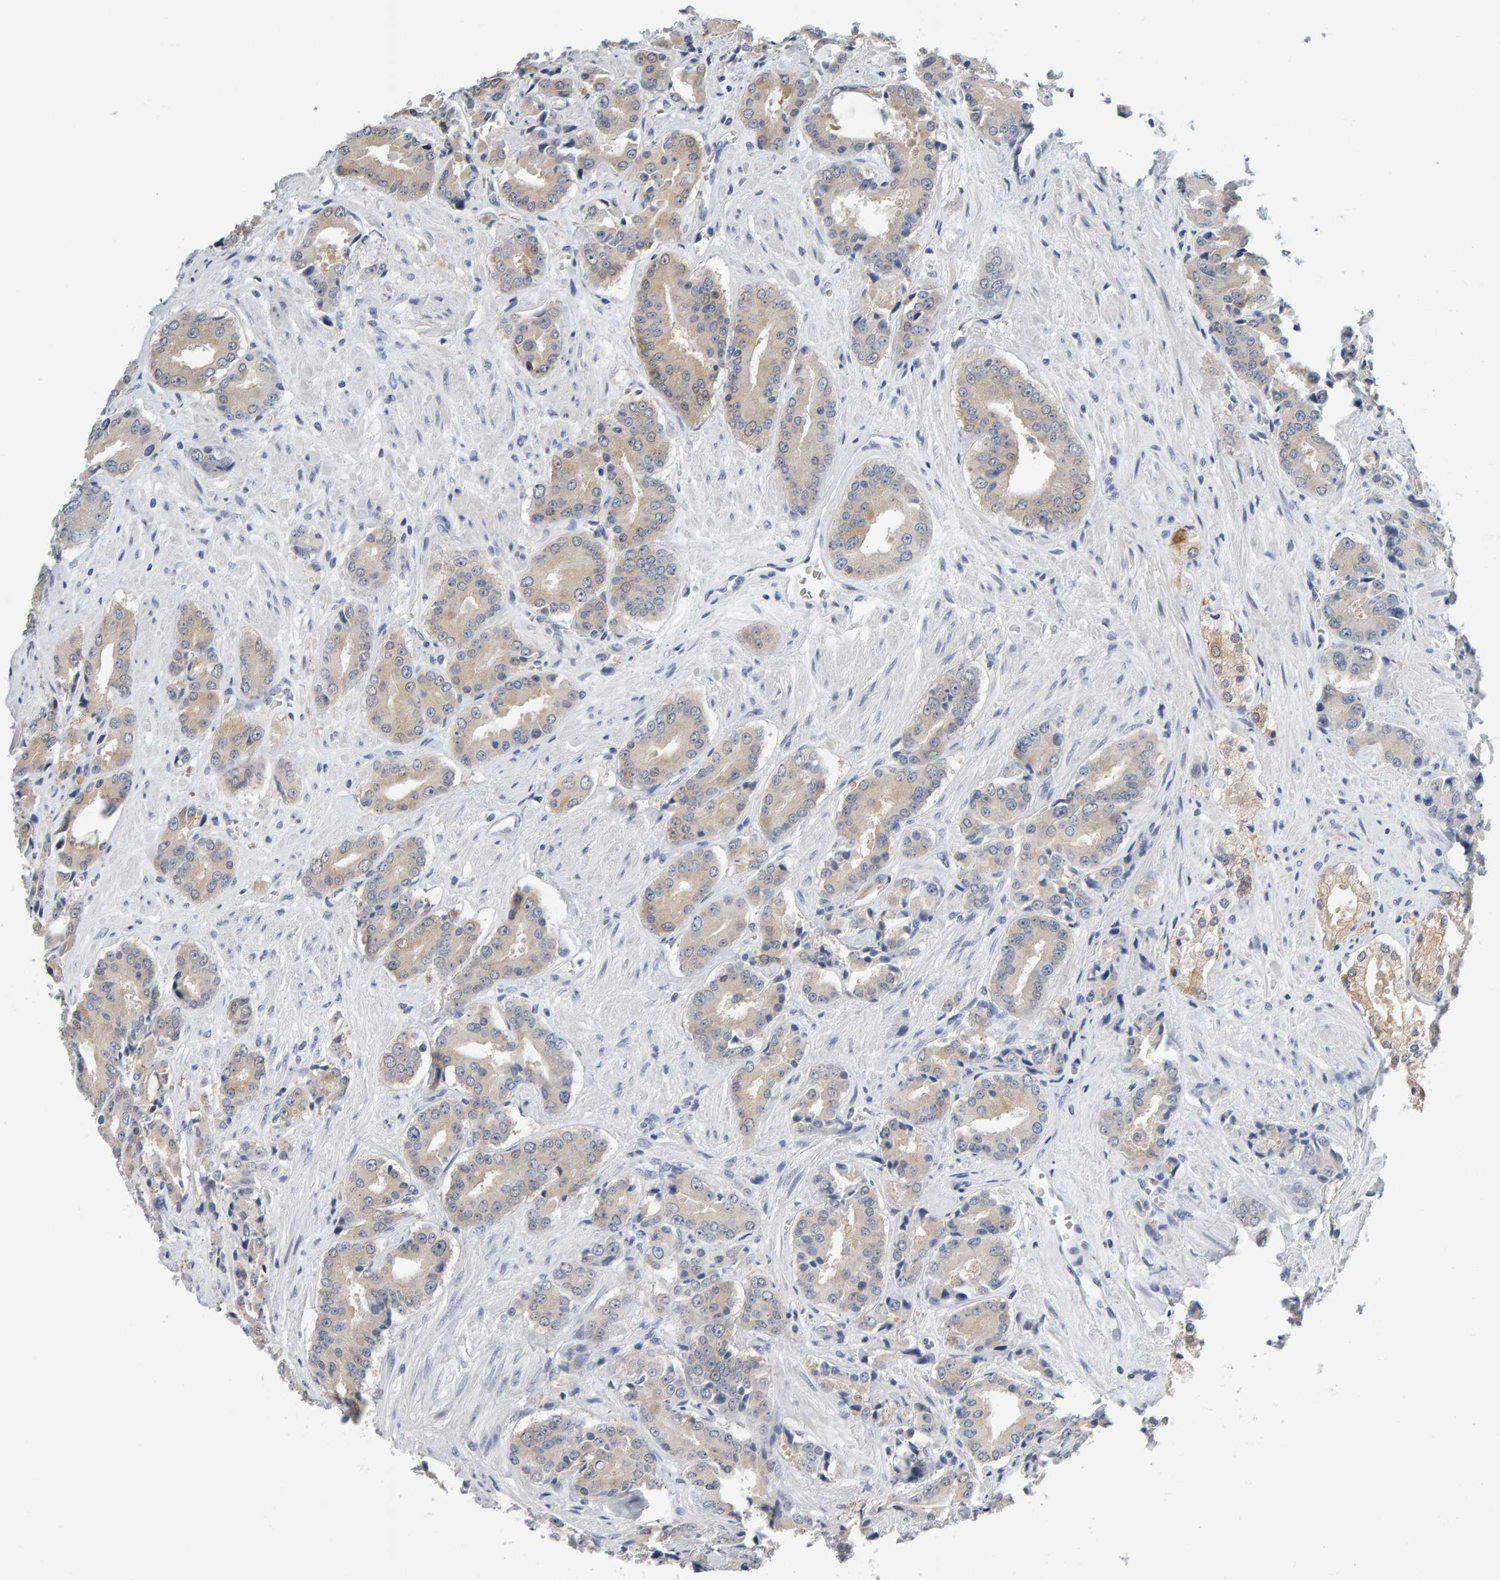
{"staining": {"intensity": "weak", "quantity": "25%-75%", "location": "cytoplasmic/membranous"}, "tissue": "prostate cancer", "cell_type": "Tumor cells", "image_type": "cancer", "snomed": [{"axis": "morphology", "description": "Adenocarcinoma, High grade"}, {"axis": "topography", "description": "Prostate"}], "caption": "Protein expression analysis of prostate cancer (adenocarcinoma (high-grade)) demonstrates weak cytoplasmic/membranous positivity in about 25%-75% of tumor cells.", "gene": "CTH", "patient": {"sex": "male", "age": 71}}